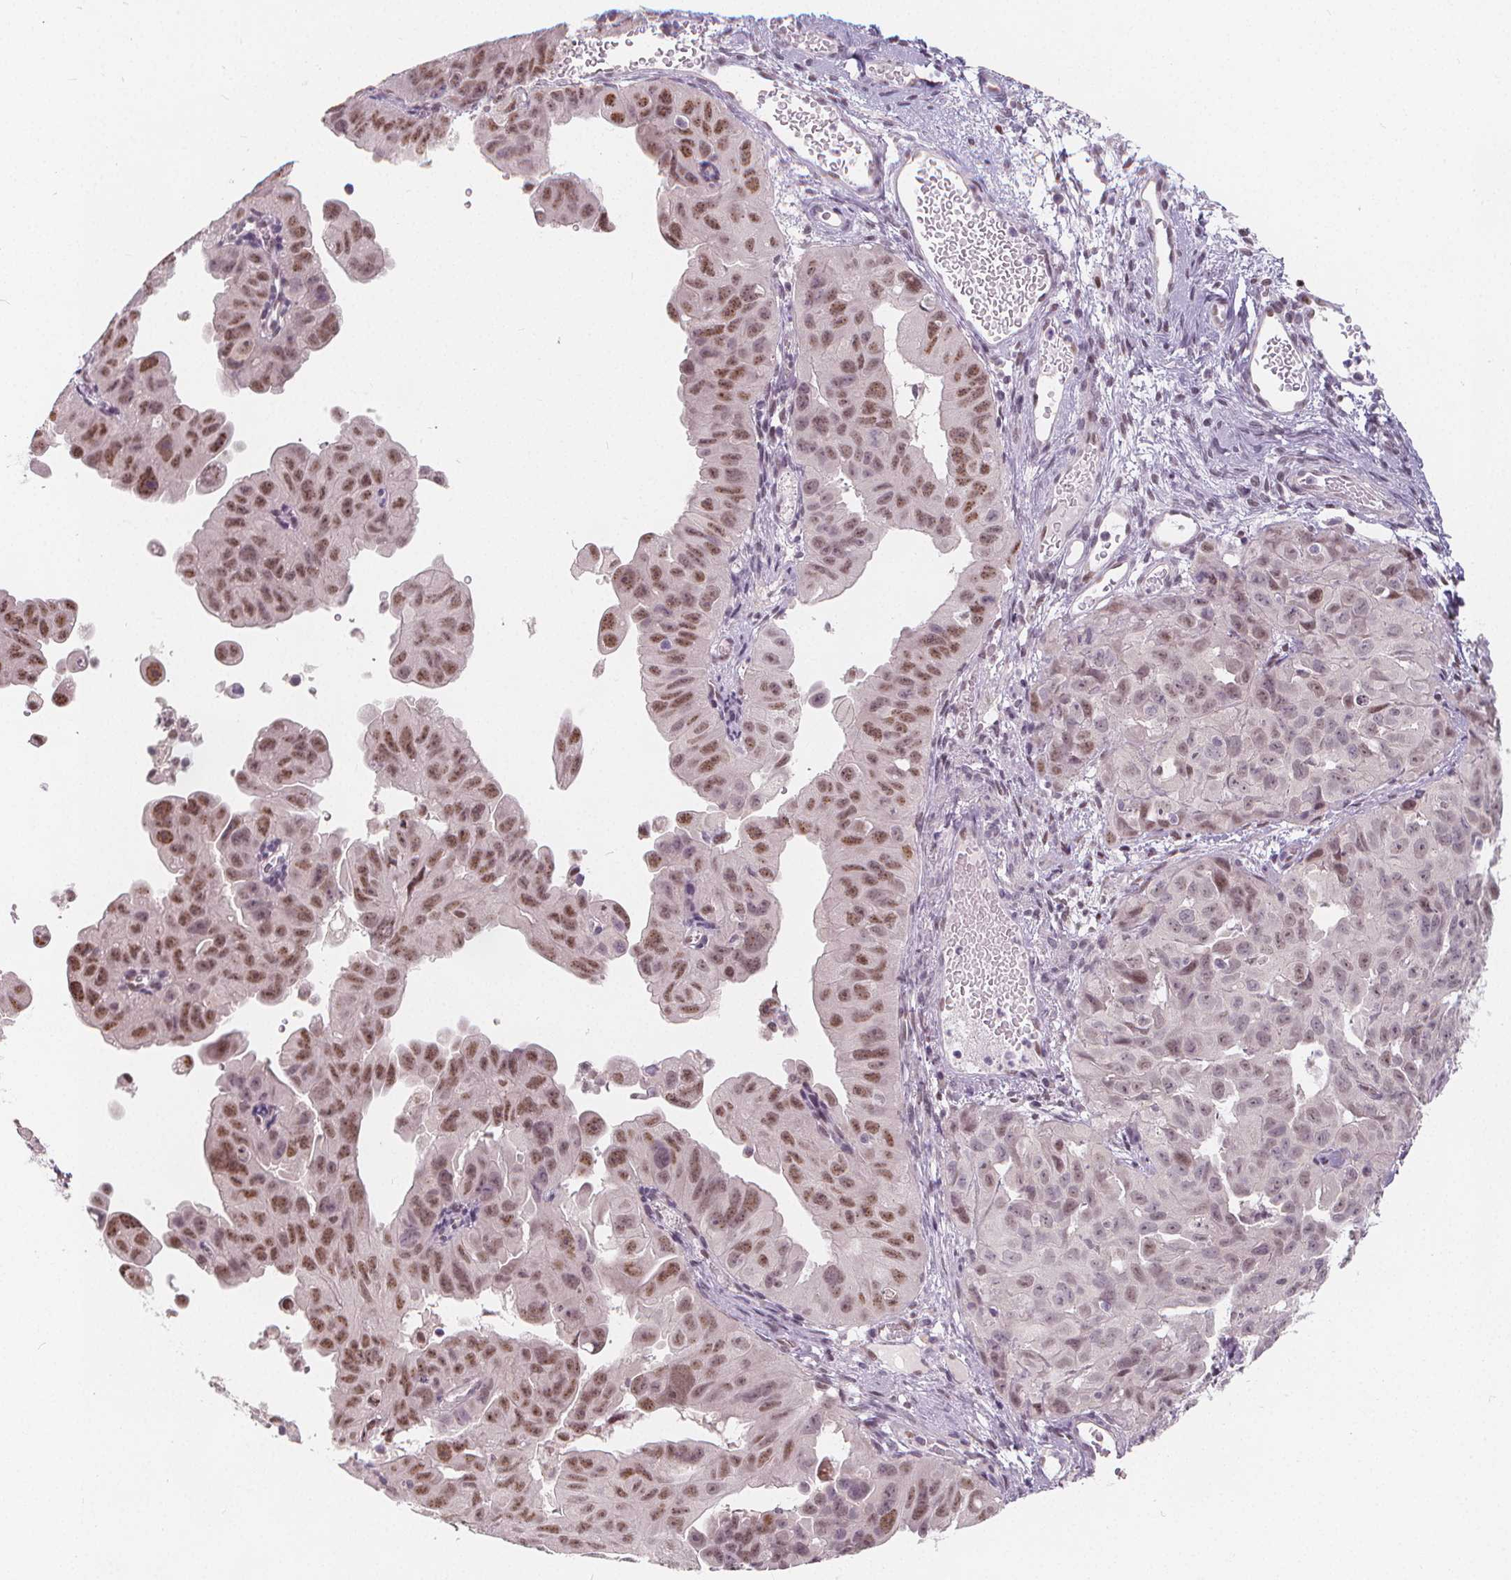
{"staining": {"intensity": "moderate", "quantity": "25%-75%", "location": "nuclear"}, "tissue": "ovarian cancer", "cell_type": "Tumor cells", "image_type": "cancer", "snomed": [{"axis": "morphology", "description": "Carcinoma, endometroid"}, {"axis": "topography", "description": "Ovary"}], "caption": "A medium amount of moderate nuclear expression is seen in about 25%-75% of tumor cells in ovarian cancer tissue.", "gene": "DRC3", "patient": {"sex": "female", "age": 85}}